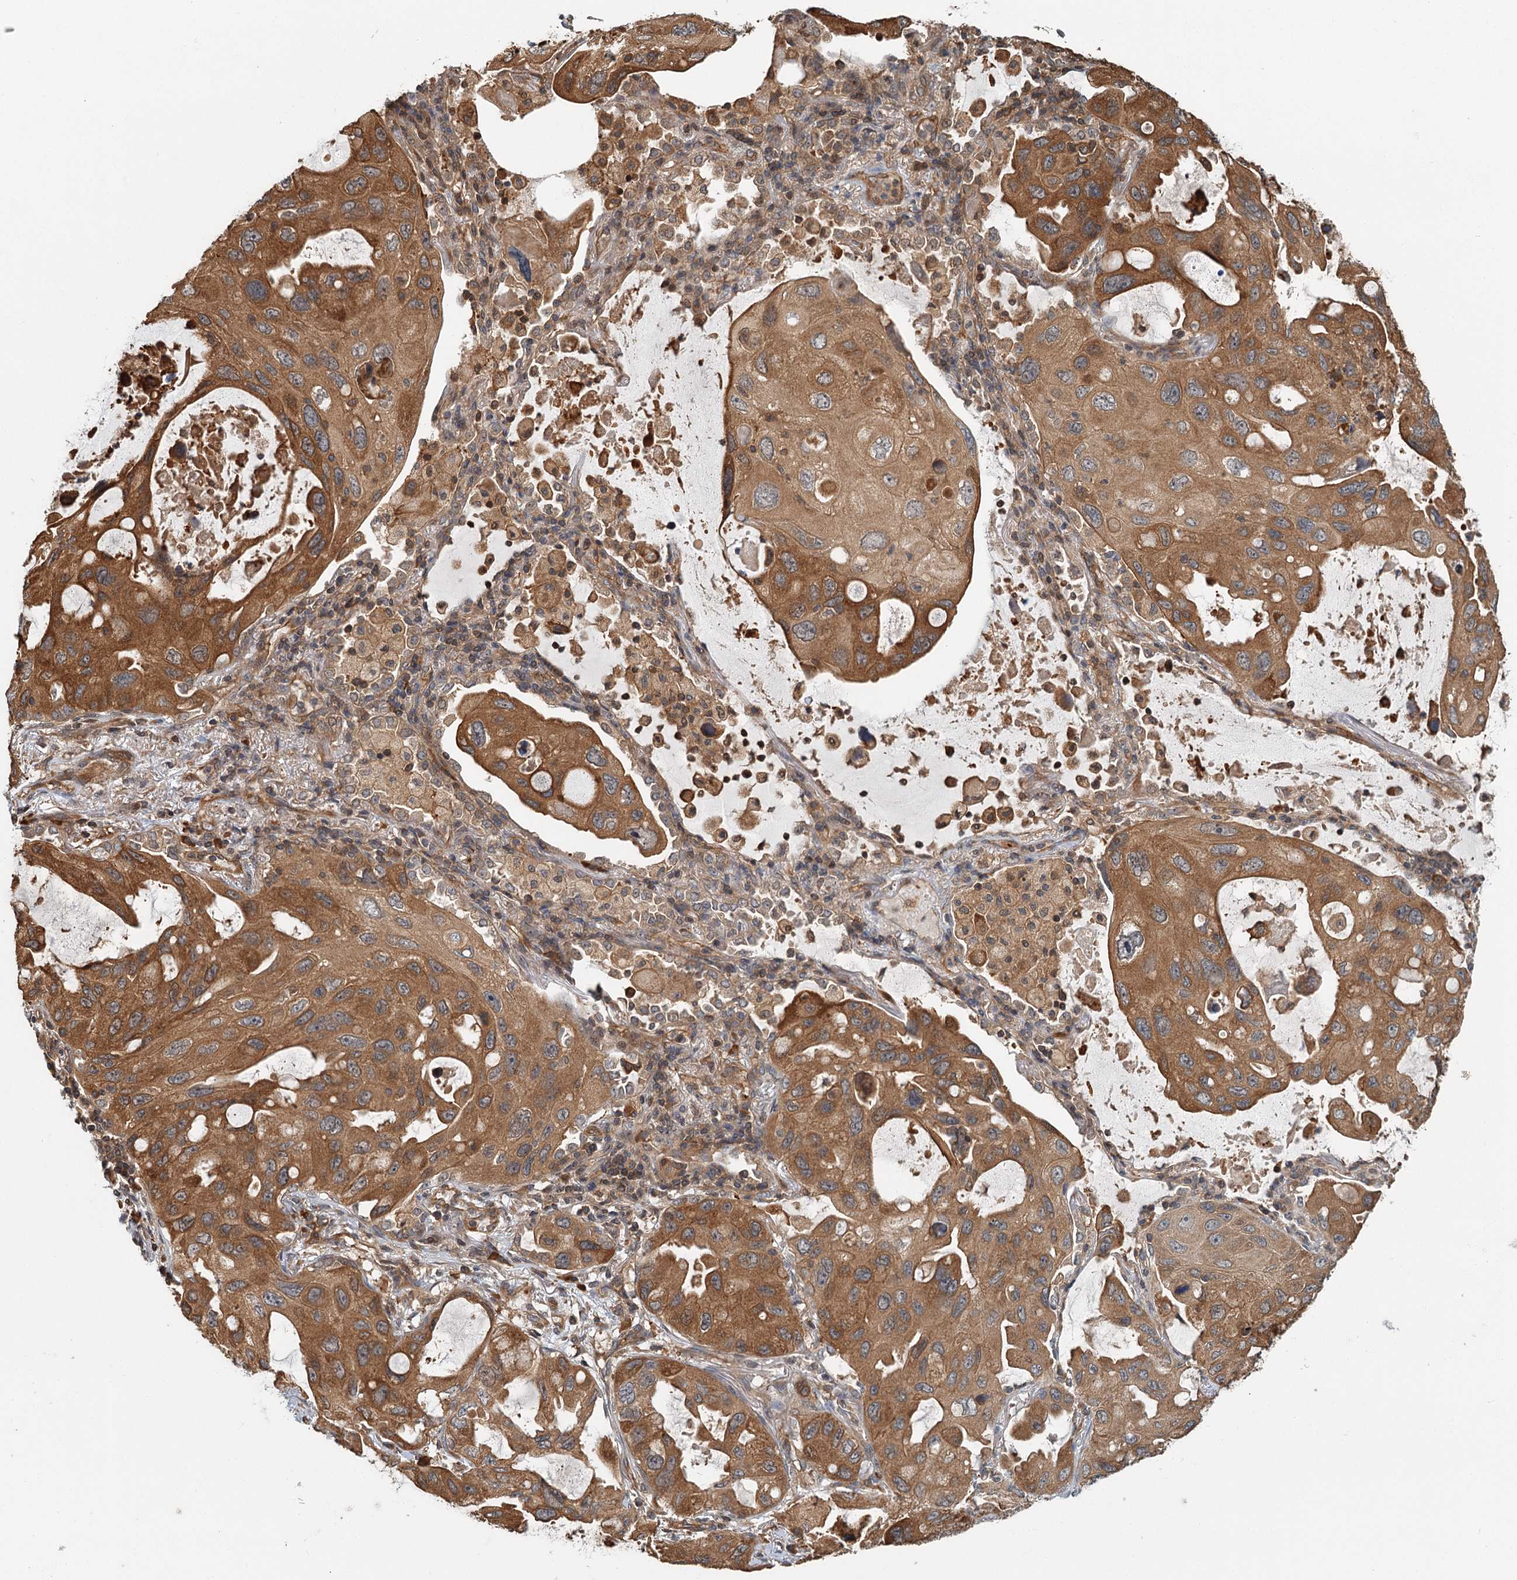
{"staining": {"intensity": "strong", "quantity": ">75%", "location": "cytoplasmic/membranous"}, "tissue": "lung cancer", "cell_type": "Tumor cells", "image_type": "cancer", "snomed": [{"axis": "morphology", "description": "Squamous cell carcinoma, NOS"}, {"axis": "topography", "description": "Lung"}], "caption": "High-power microscopy captured an immunohistochemistry (IHC) photomicrograph of lung cancer, revealing strong cytoplasmic/membranous staining in approximately >75% of tumor cells.", "gene": "ZNF527", "patient": {"sex": "female", "age": 73}}